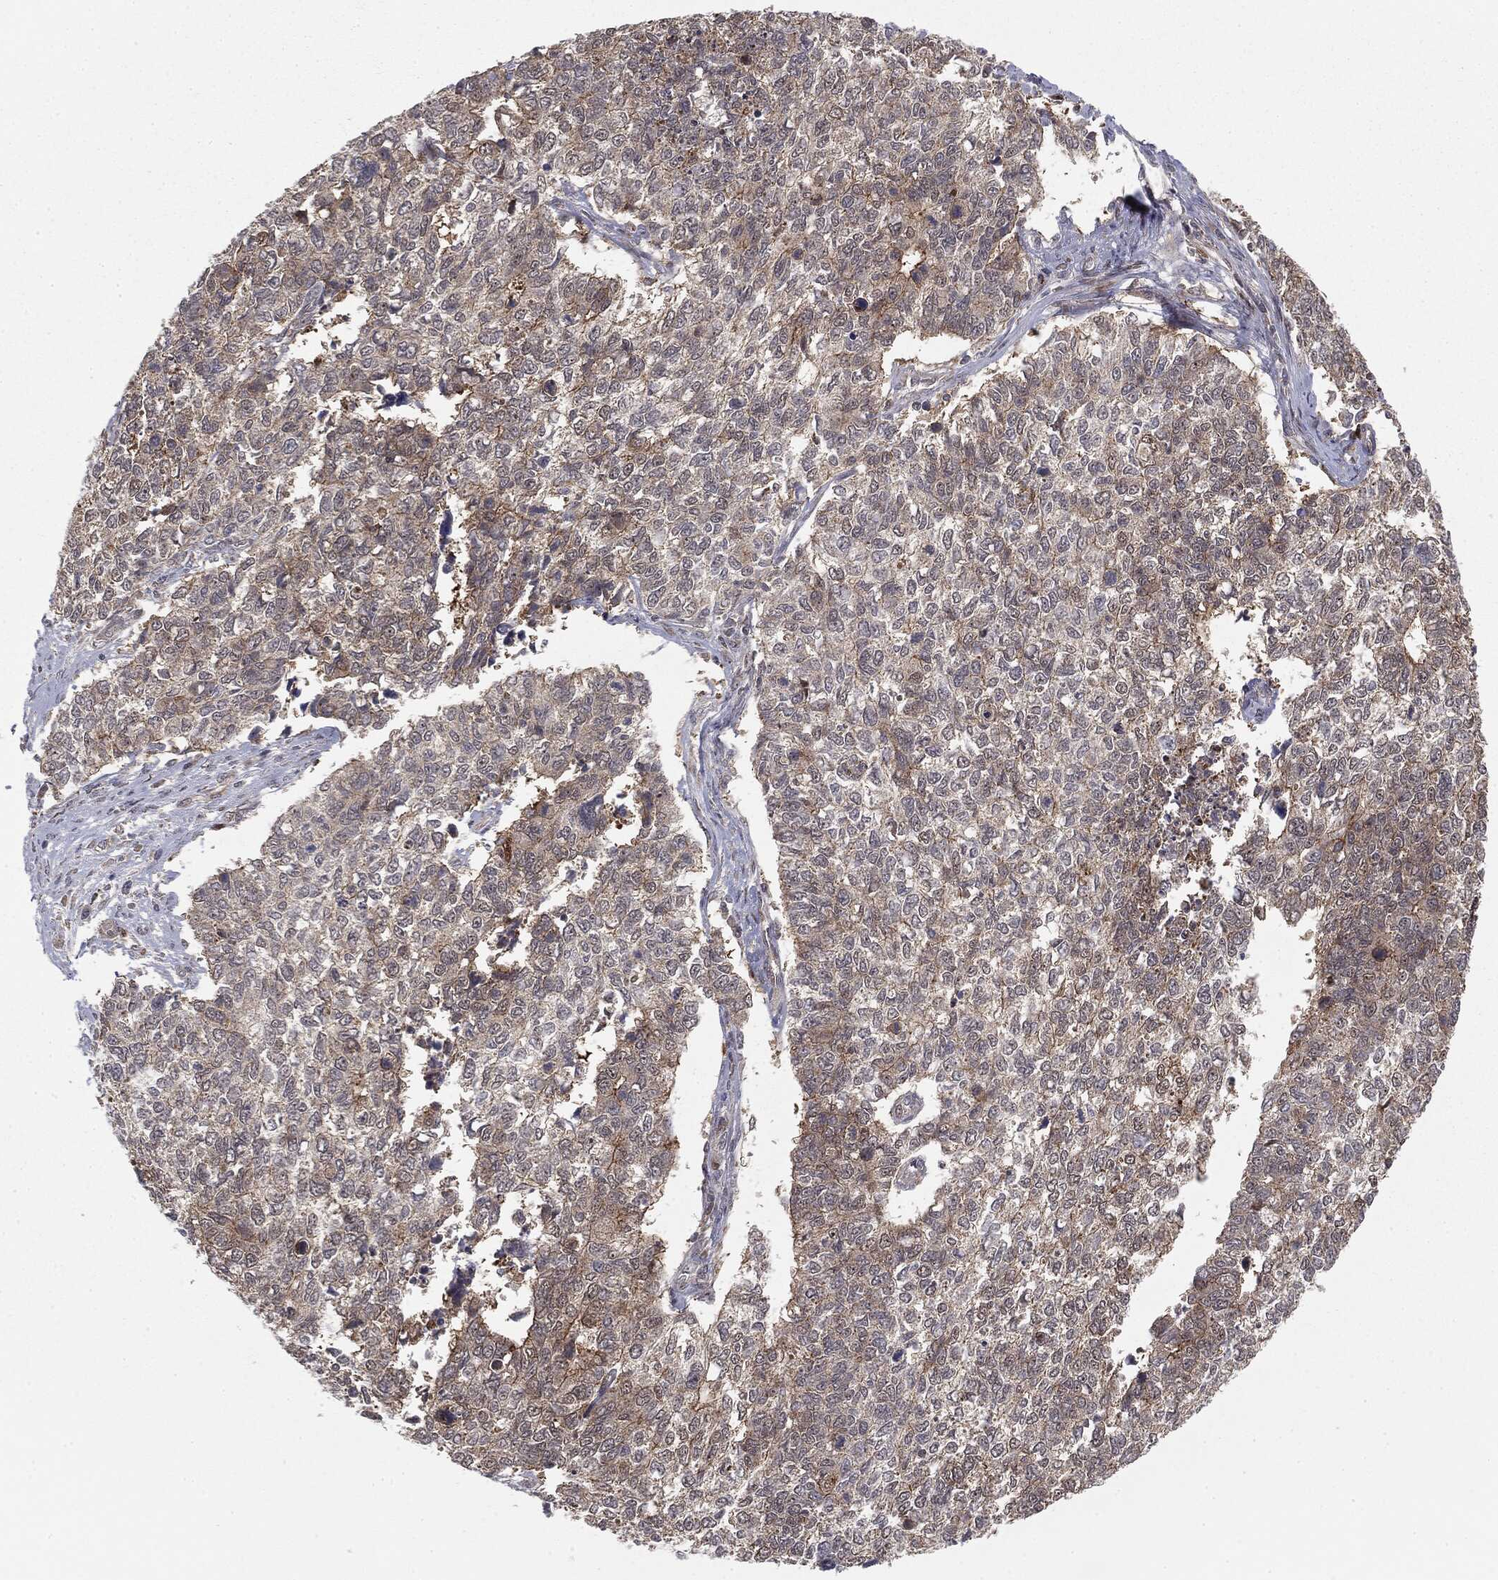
{"staining": {"intensity": "negative", "quantity": "none", "location": "none"}, "tissue": "cervical cancer", "cell_type": "Tumor cells", "image_type": "cancer", "snomed": [{"axis": "morphology", "description": "Adenocarcinoma, NOS"}, {"axis": "topography", "description": "Cervix"}], "caption": "Tumor cells are negative for brown protein staining in adenocarcinoma (cervical).", "gene": "PTEN", "patient": {"sex": "female", "age": 63}}